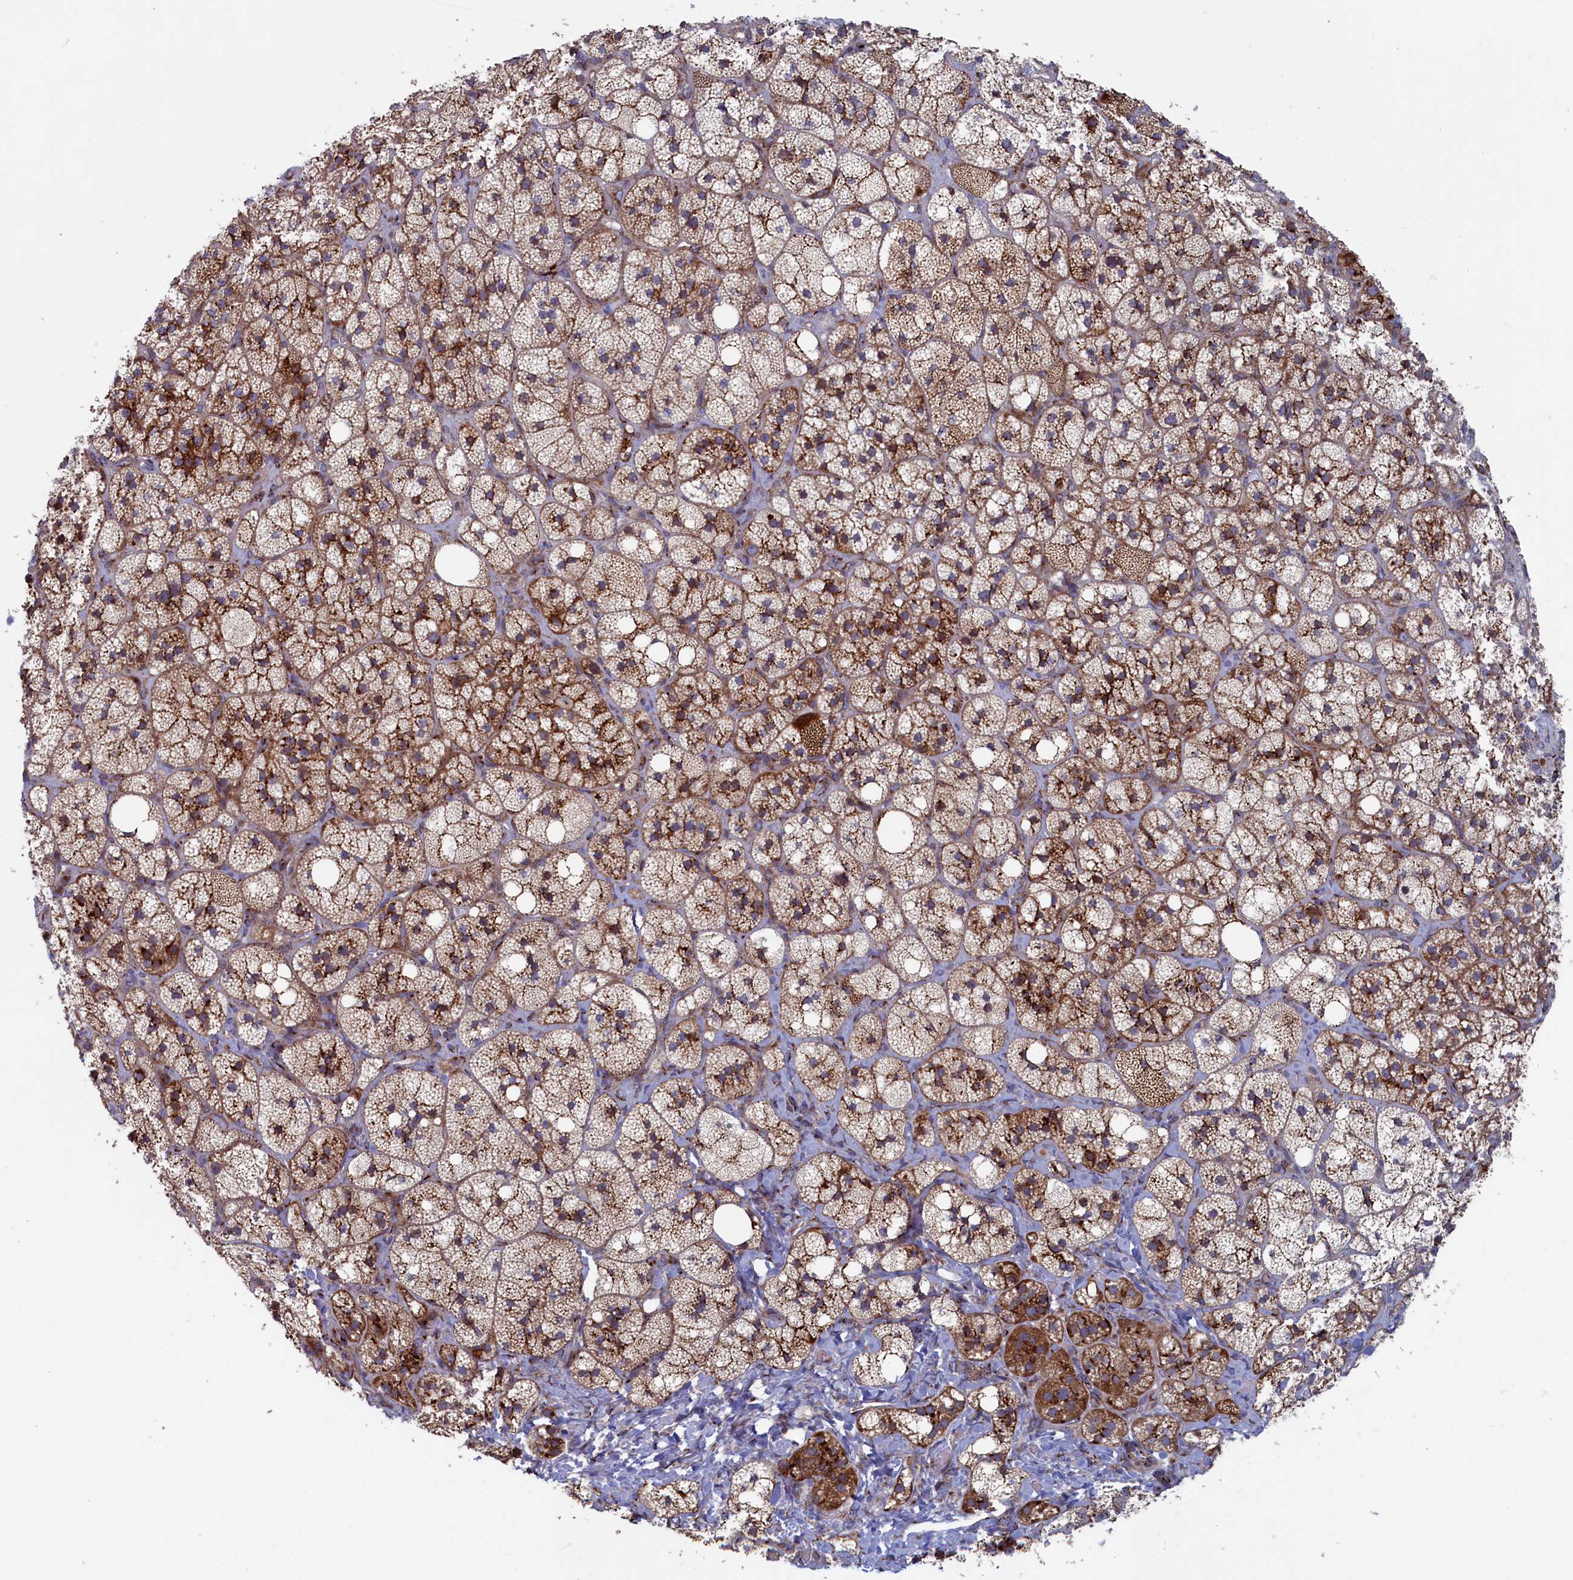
{"staining": {"intensity": "moderate", "quantity": "25%-75%", "location": "cytoplasmic/membranous"}, "tissue": "adrenal gland", "cell_type": "Glandular cells", "image_type": "normal", "snomed": [{"axis": "morphology", "description": "Normal tissue, NOS"}, {"axis": "topography", "description": "Adrenal gland"}], "caption": "IHC micrograph of normal adrenal gland: human adrenal gland stained using immunohistochemistry exhibits medium levels of moderate protein expression localized specifically in the cytoplasmic/membranous of glandular cells, appearing as a cytoplasmic/membranous brown color.", "gene": "MTFMT", "patient": {"sex": "male", "age": 61}}